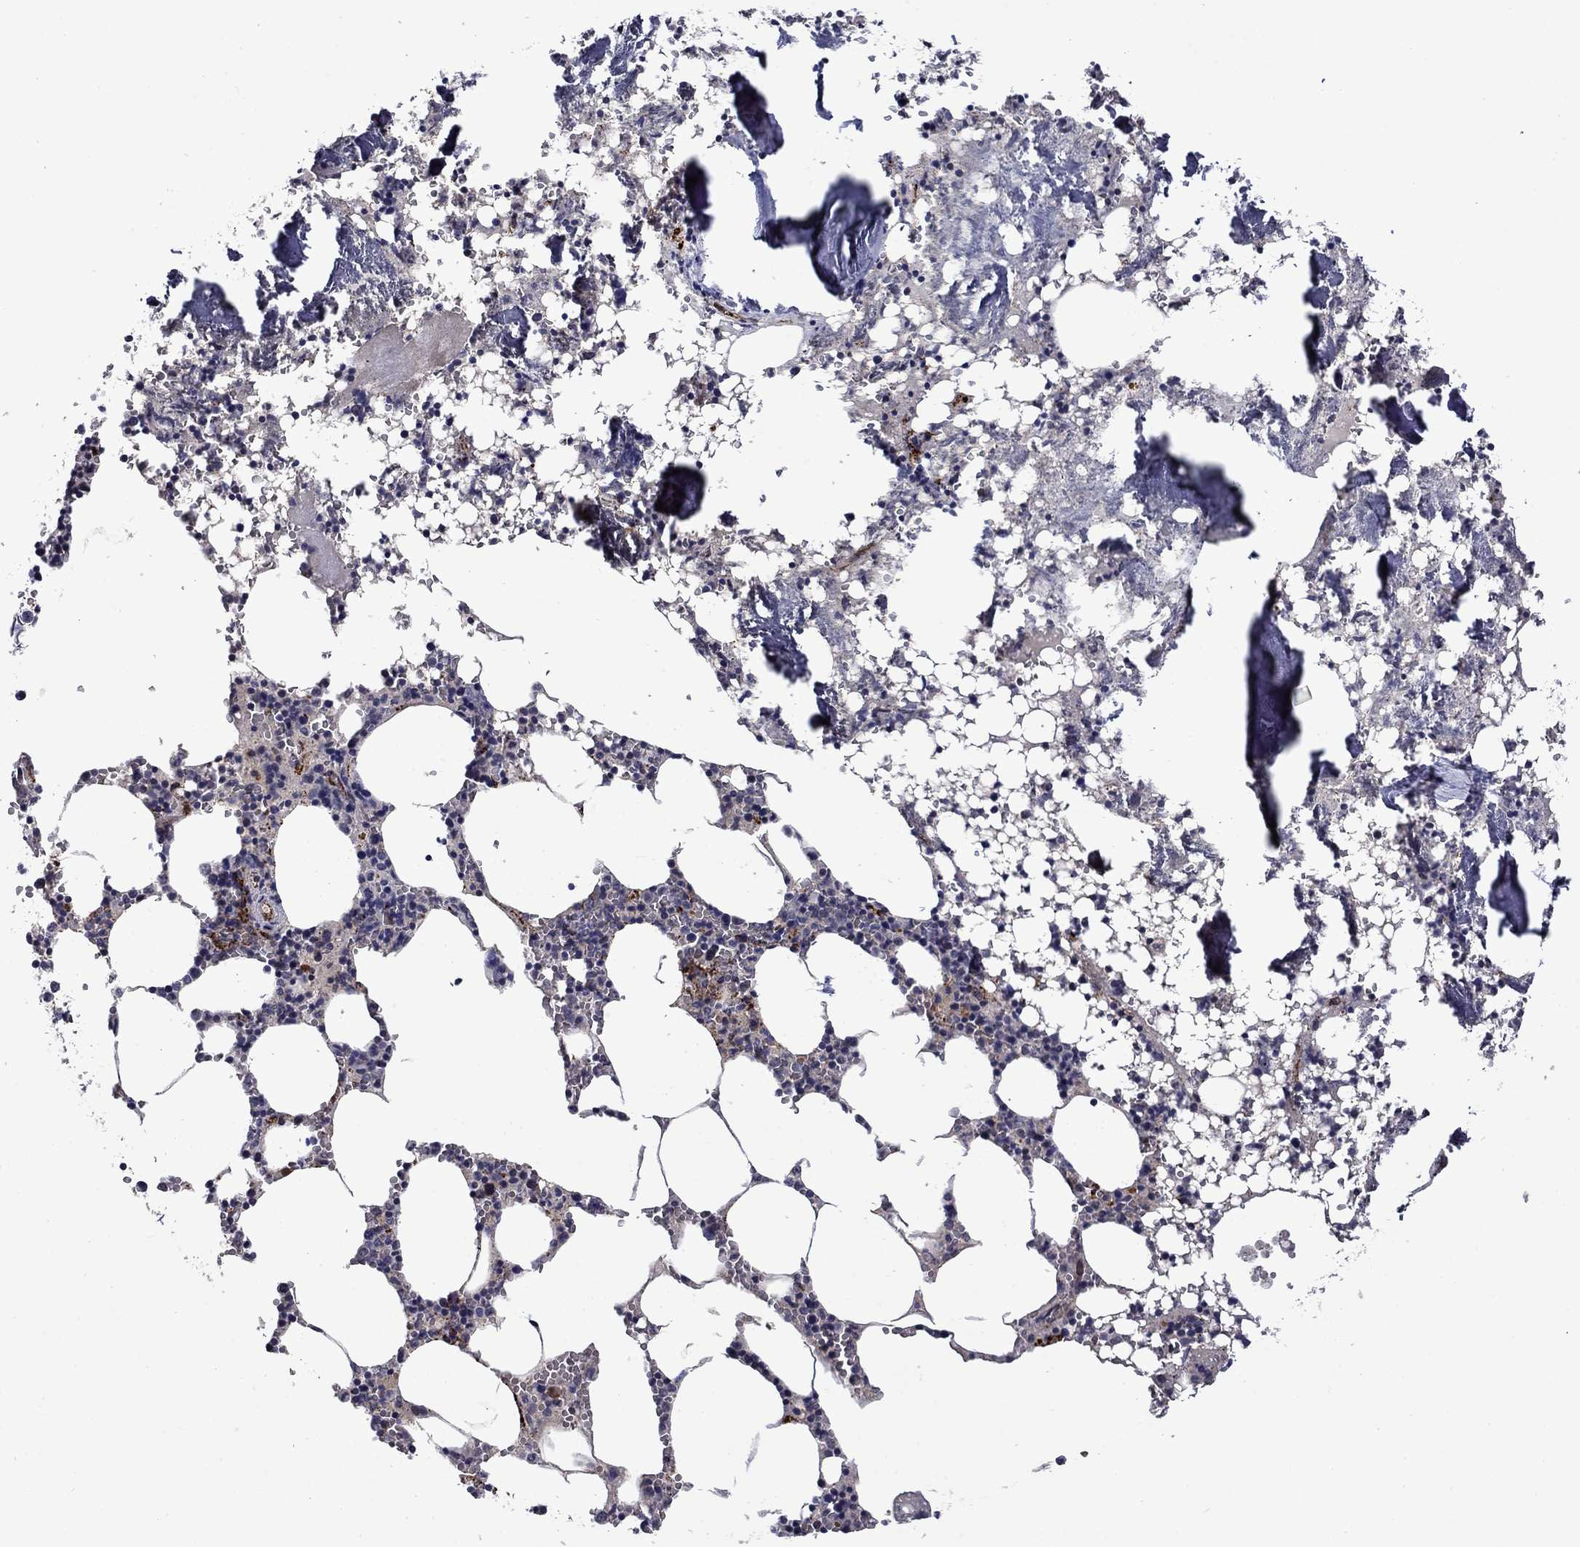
{"staining": {"intensity": "moderate", "quantity": "<25%", "location": "cytoplasmic/membranous"}, "tissue": "bone marrow", "cell_type": "Hematopoietic cells", "image_type": "normal", "snomed": [{"axis": "morphology", "description": "Normal tissue, NOS"}, {"axis": "topography", "description": "Bone marrow"}], "caption": "This photomicrograph shows IHC staining of unremarkable bone marrow, with low moderate cytoplasmic/membranous staining in approximately <25% of hematopoietic cells.", "gene": "SLITRK1", "patient": {"sex": "female", "age": 64}}